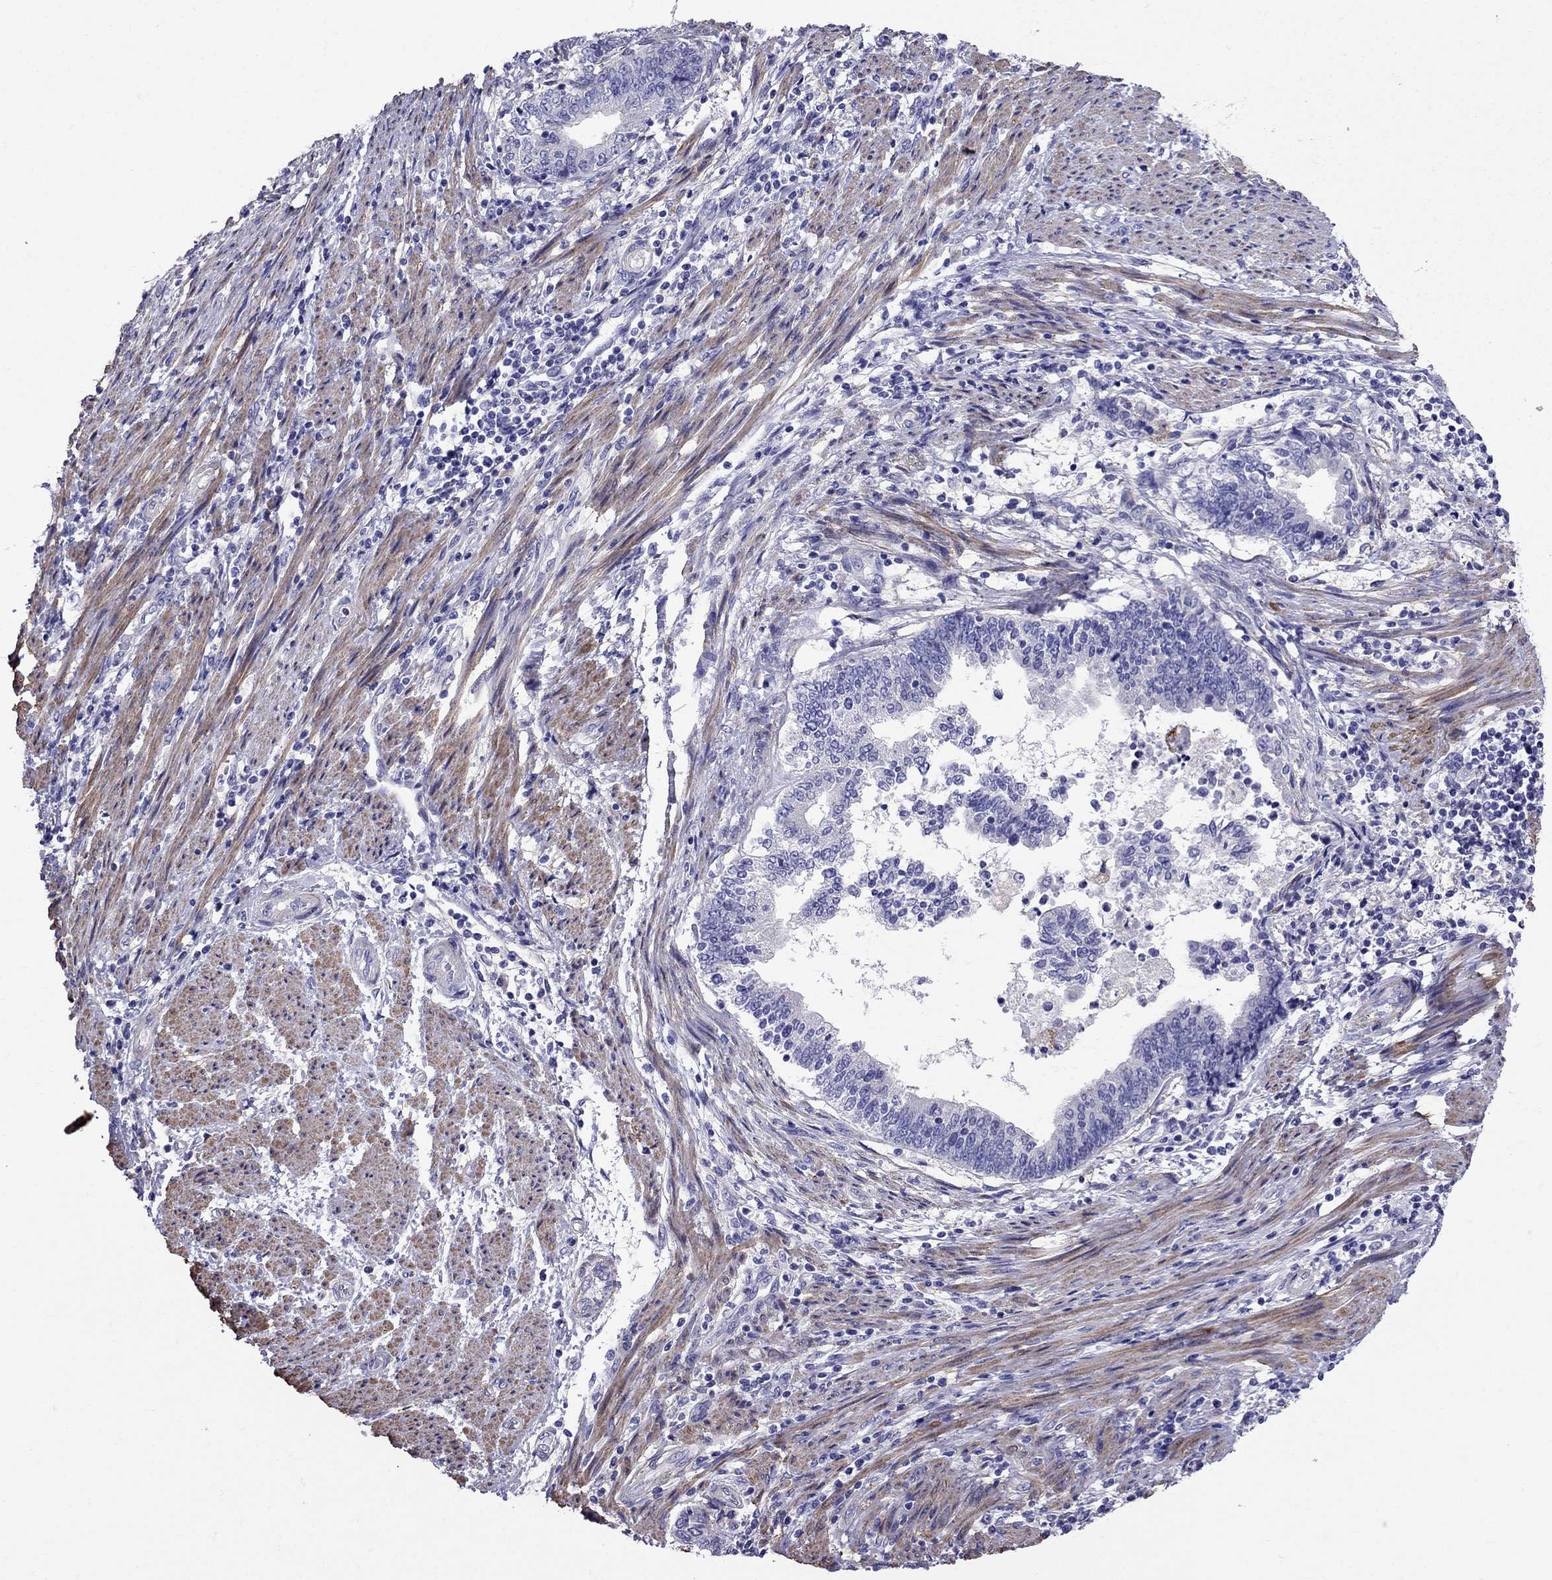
{"staining": {"intensity": "negative", "quantity": "none", "location": "none"}, "tissue": "endometrial cancer", "cell_type": "Tumor cells", "image_type": "cancer", "snomed": [{"axis": "morphology", "description": "Adenocarcinoma, NOS"}, {"axis": "topography", "description": "Endometrium"}], "caption": "Tumor cells show no significant protein expression in adenocarcinoma (endometrial). (Immunohistochemistry (ihc), brightfield microscopy, high magnification).", "gene": "GPR50", "patient": {"sex": "female", "age": 65}}